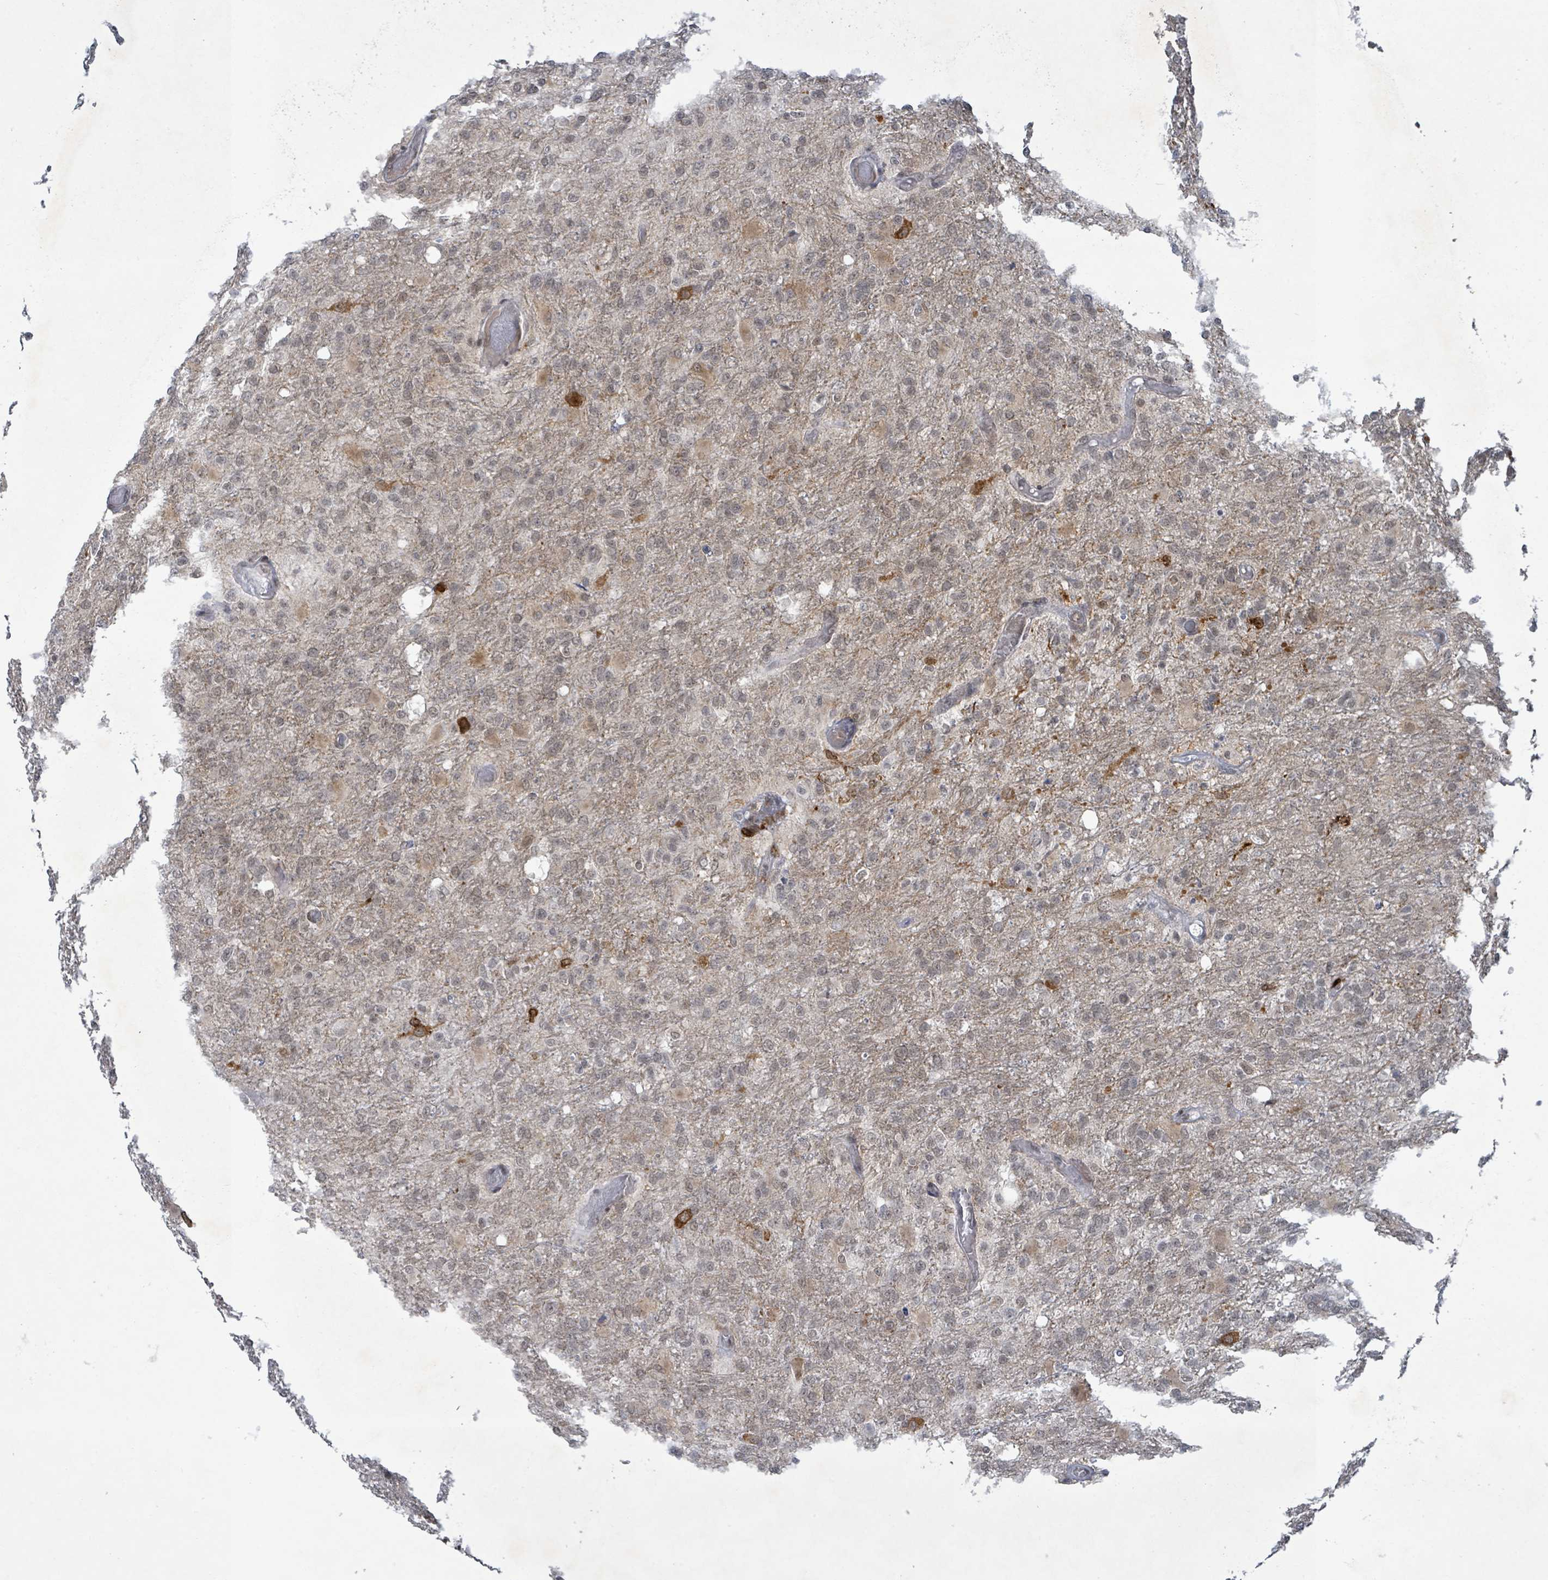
{"staining": {"intensity": "weak", "quantity": "<25%", "location": "nuclear"}, "tissue": "glioma", "cell_type": "Tumor cells", "image_type": "cancer", "snomed": [{"axis": "morphology", "description": "Glioma, malignant, High grade"}, {"axis": "topography", "description": "Brain"}], "caption": "Tumor cells are negative for protein expression in human malignant glioma (high-grade). Nuclei are stained in blue.", "gene": "BANP", "patient": {"sex": "female", "age": 74}}